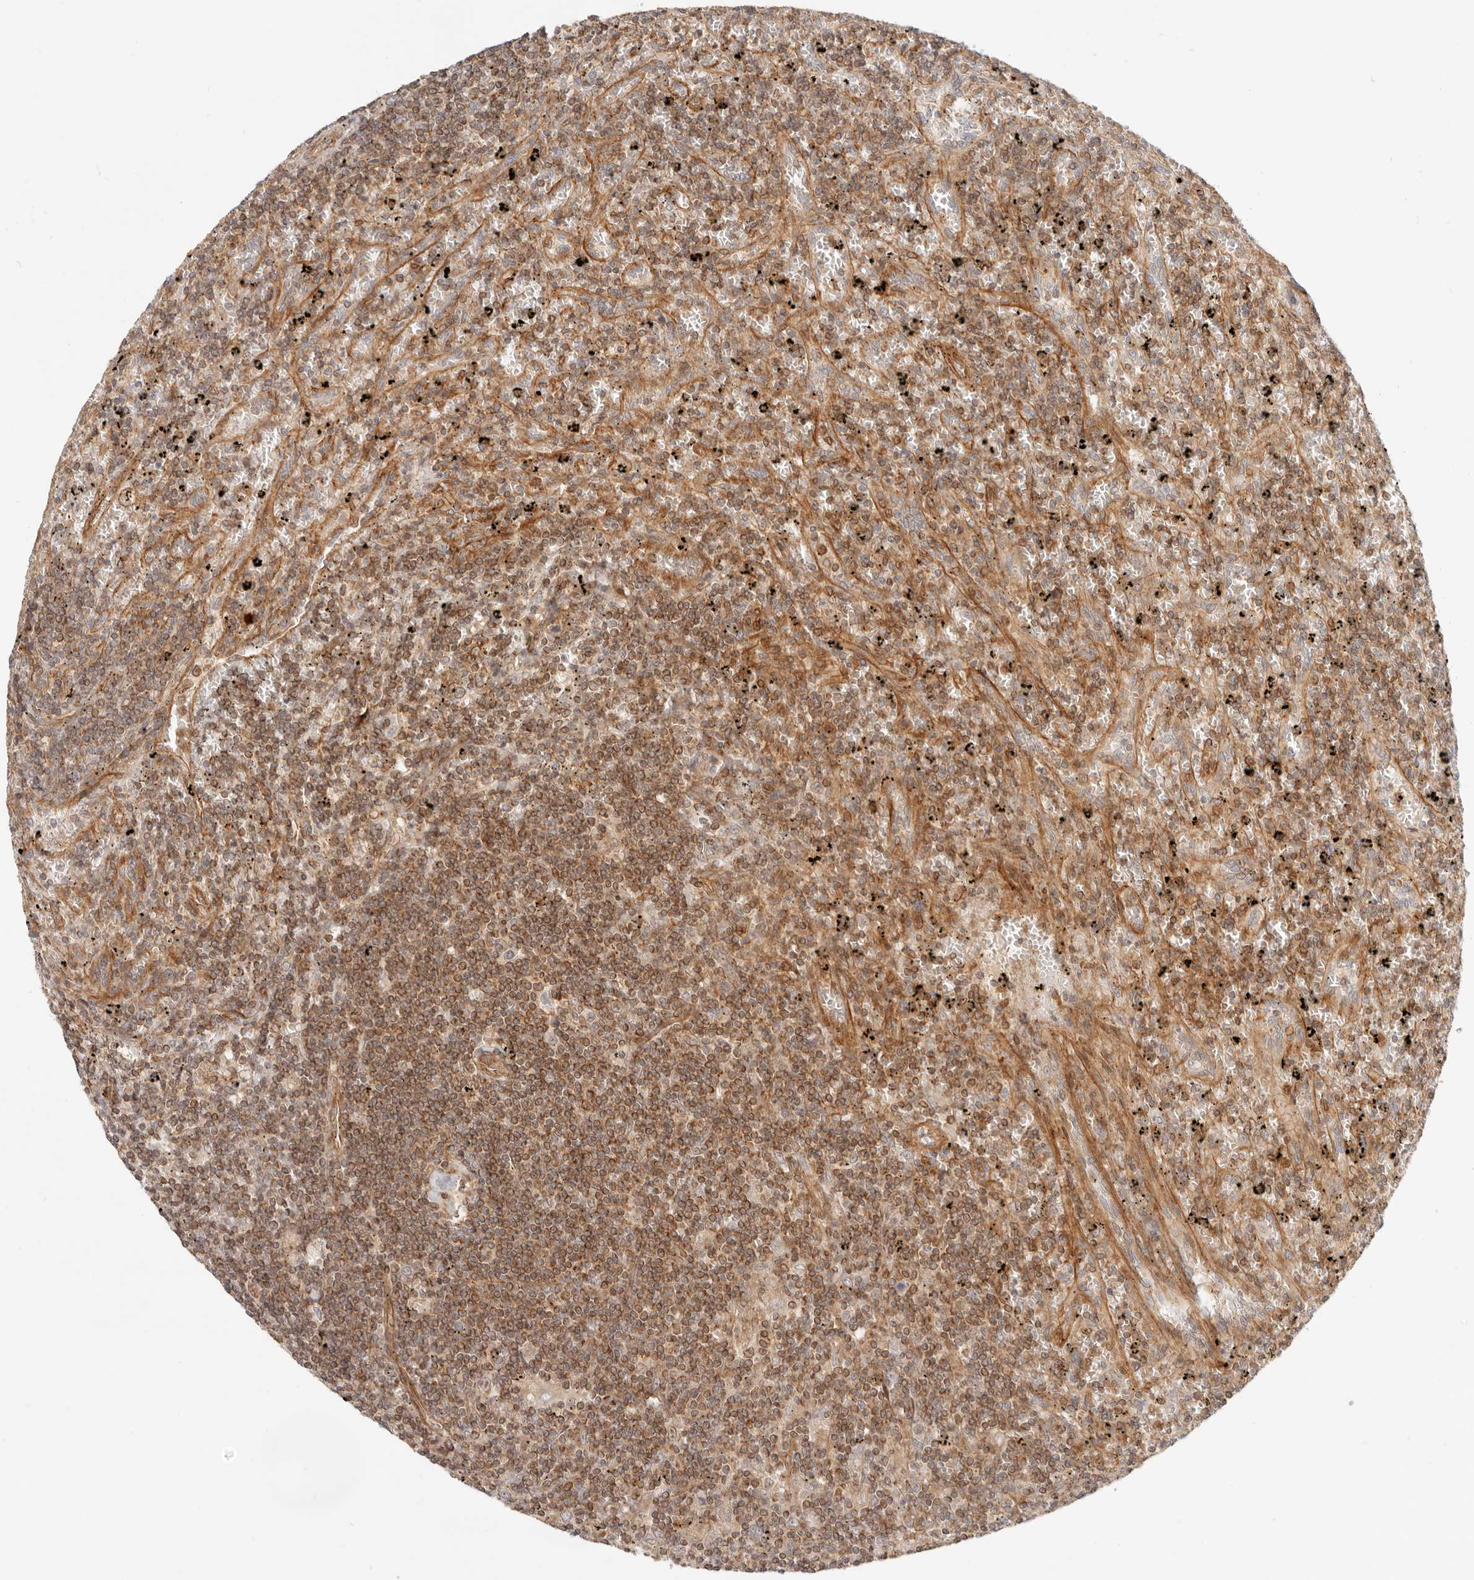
{"staining": {"intensity": "moderate", "quantity": ">75%", "location": "cytoplasmic/membranous"}, "tissue": "lymphoma", "cell_type": "Tumor cells", "image_type": "cancer", "snomed": [{"axis": "morphology", "description": "Malignant lymphoma, non-Hodgkin's type, Low grade"}, {"axis": "topography", "description": "Spleen"}], "caption": "Immunohistochemical staining of human low-grade malignant lymphoma, non-Hodgkin's type reveals moderate cytoplasmic/membranous protein staining in approximately >75% of tumor cells.", "gene": "UFSP1", "patient": {"sex": "male", "age": 76}}